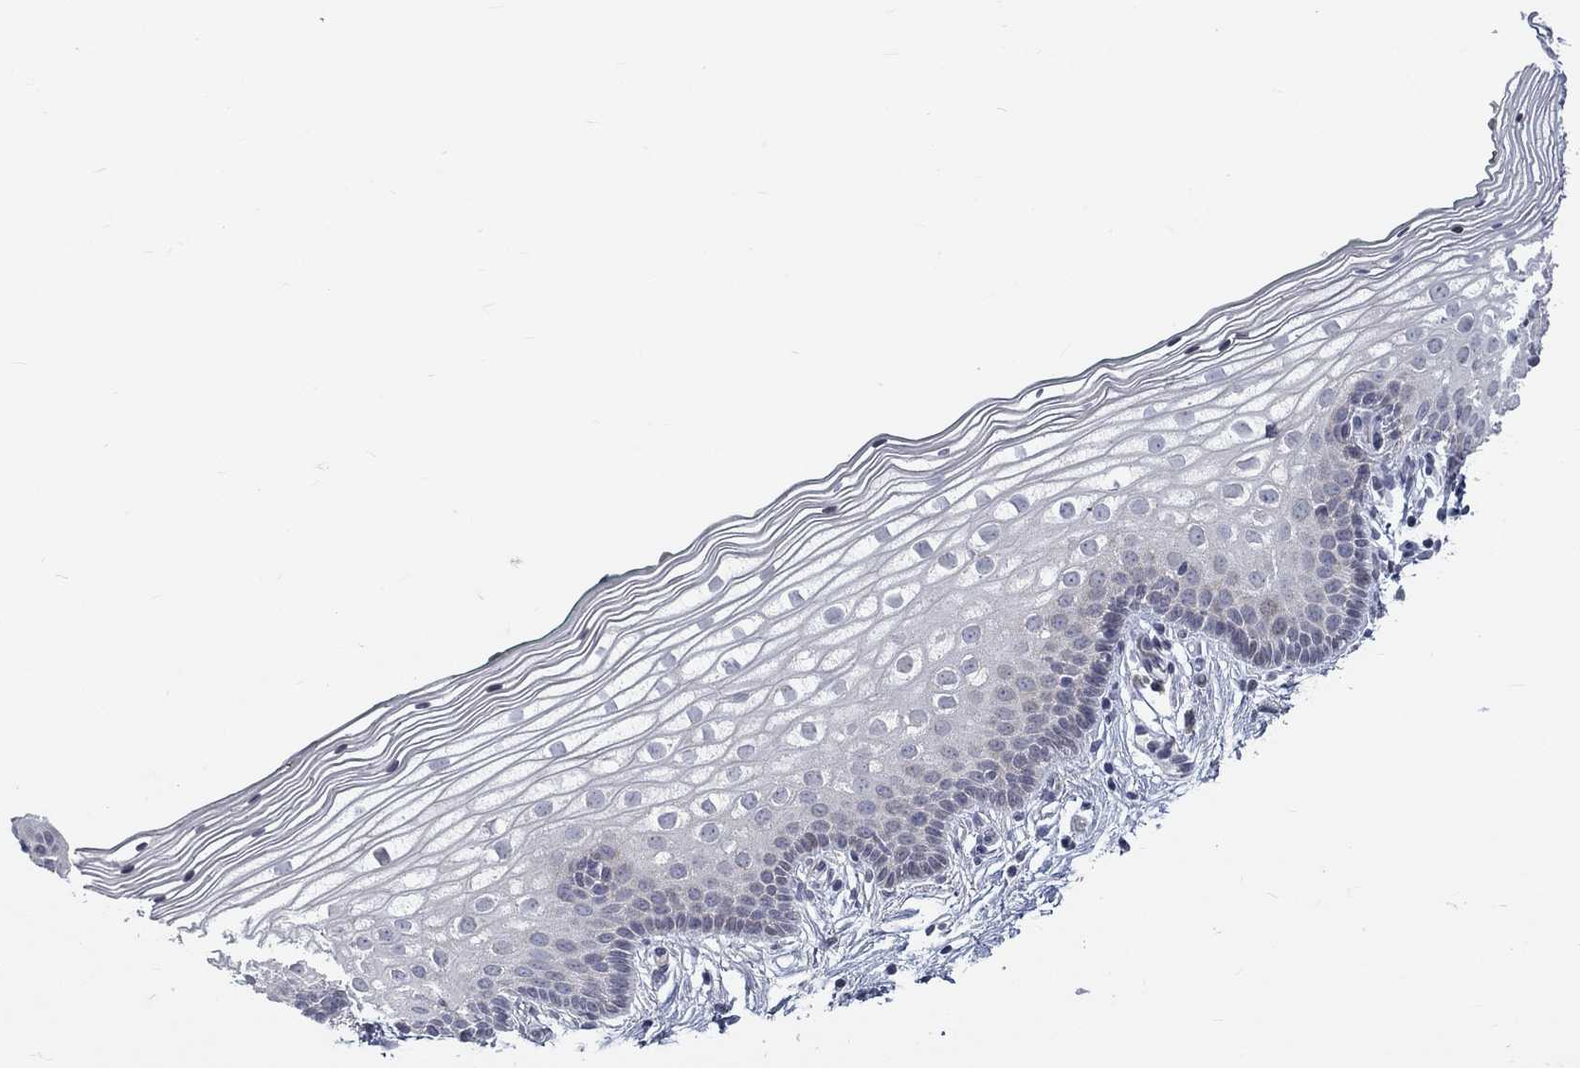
{"staining": {"intensity": "negative", "quantity": "none", "location": "none"}, "tissue": "vagina", "cell_type": "Squamous epithelial cells", "image_type": "normal", "snomed": [{"axis": "morphology", "description": "Normal tissue, NOS"}, {"axis": "topography", "description": "Vagina"}], "caption": "DAB immunohistochemical staining of unremarkable vagina reveals no significant positivity in squamous epithelial cells.", "gene": "ATP1A3", "patient": {"sex": "female", "age": 36}}